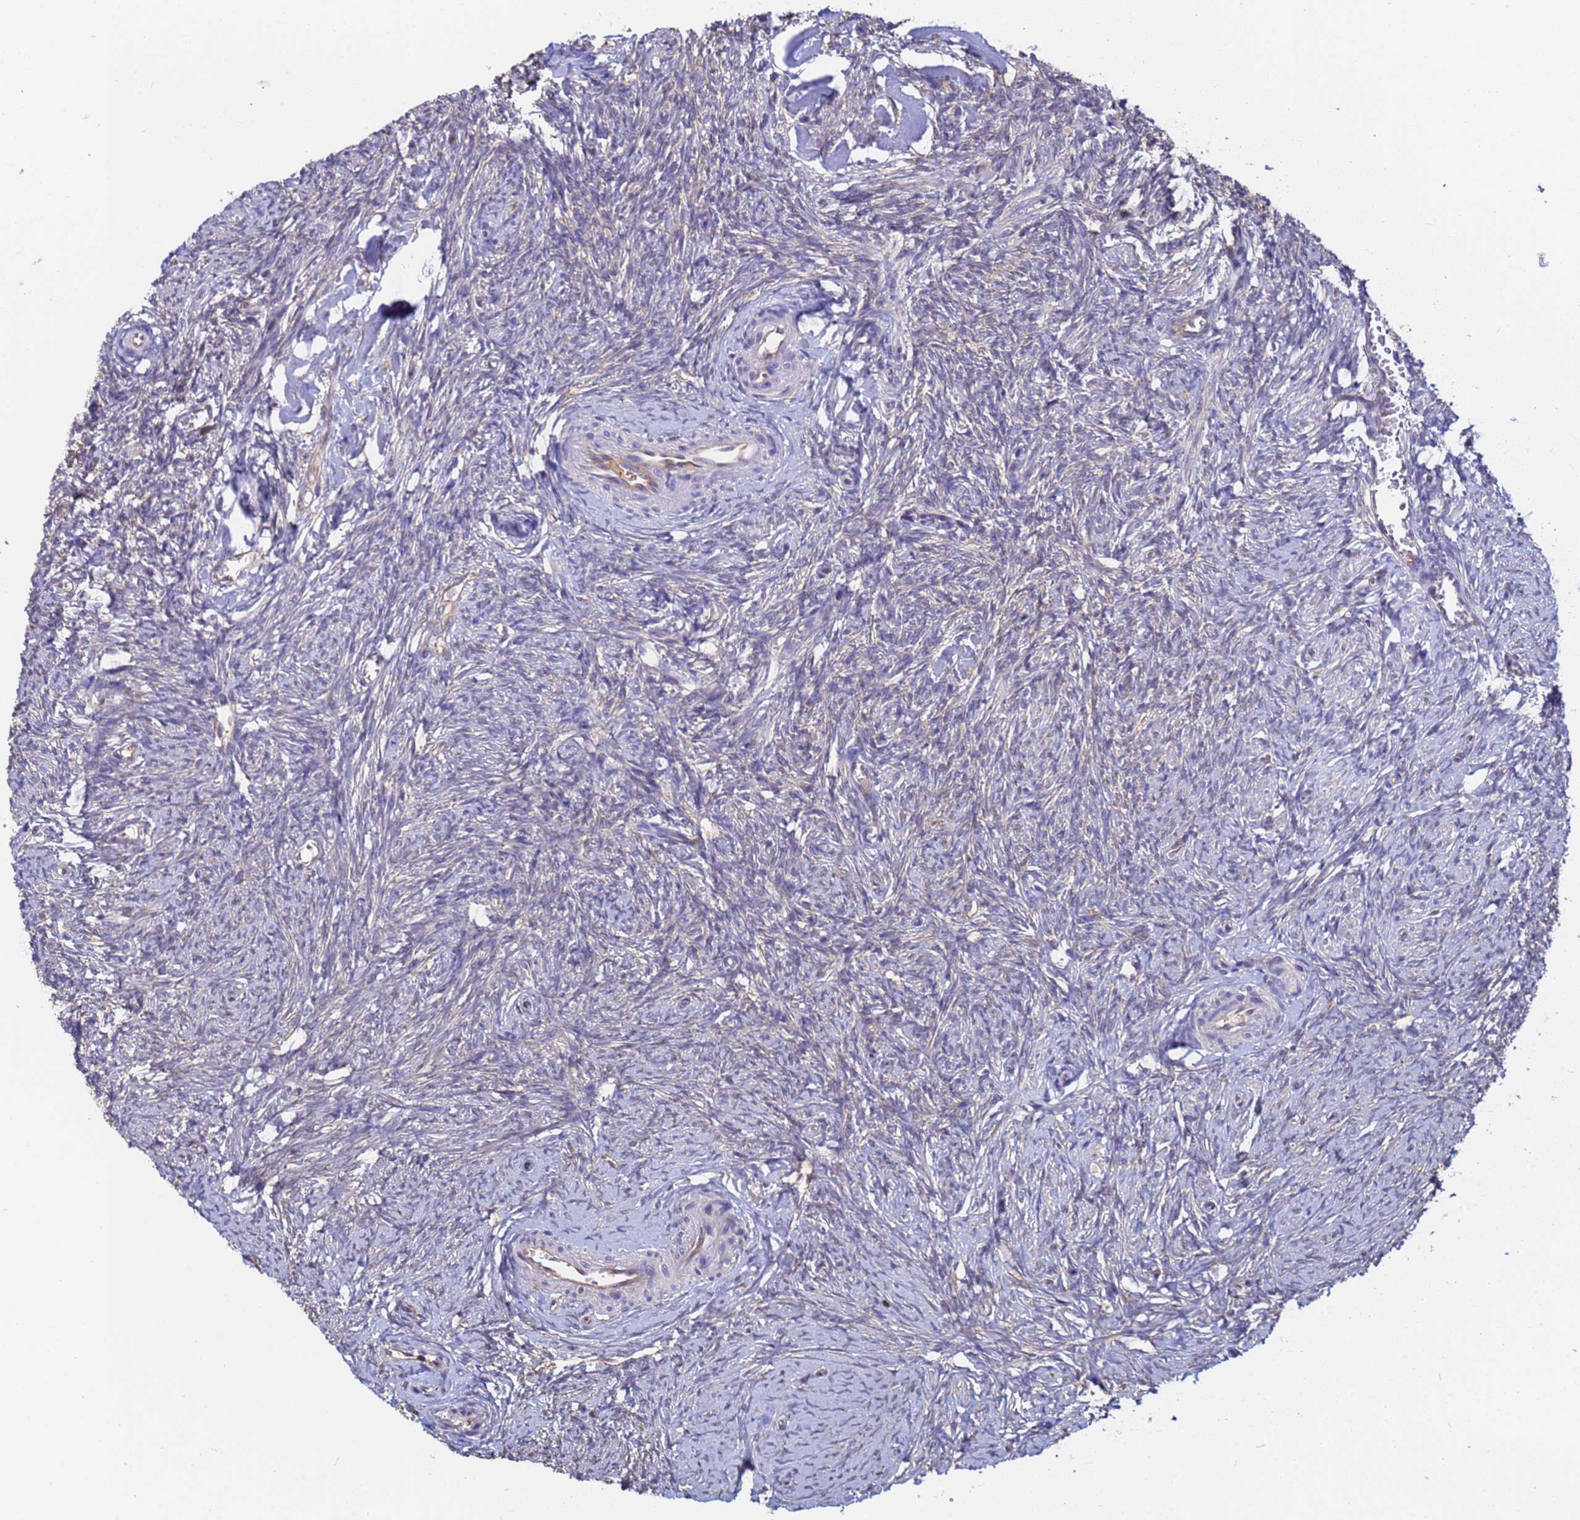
{"staining": {"intensity": "weak", "quantity": "25%-75%", "location": "cytoplasmic/membranous"}, "tissue": "ovary", "cell_type": "Ovarian stroma cells", "image_type": "normal", "snomed": [{"axis": "morphology", "description": "Normal tissue, NOS"}, {"axis": "topography", "description": "Ovary"}], "caption": "Immunohistochemistry of benign human ovary reveals low levels of weak cytoplasmic/membranous expression in about 25%-75% of ovarian stroma cells. (brown staining indicates protein expression, while blue staining denotes nuclei).", "gene": "FAM25A", "patient": {"sex": "female", "age": 44}}